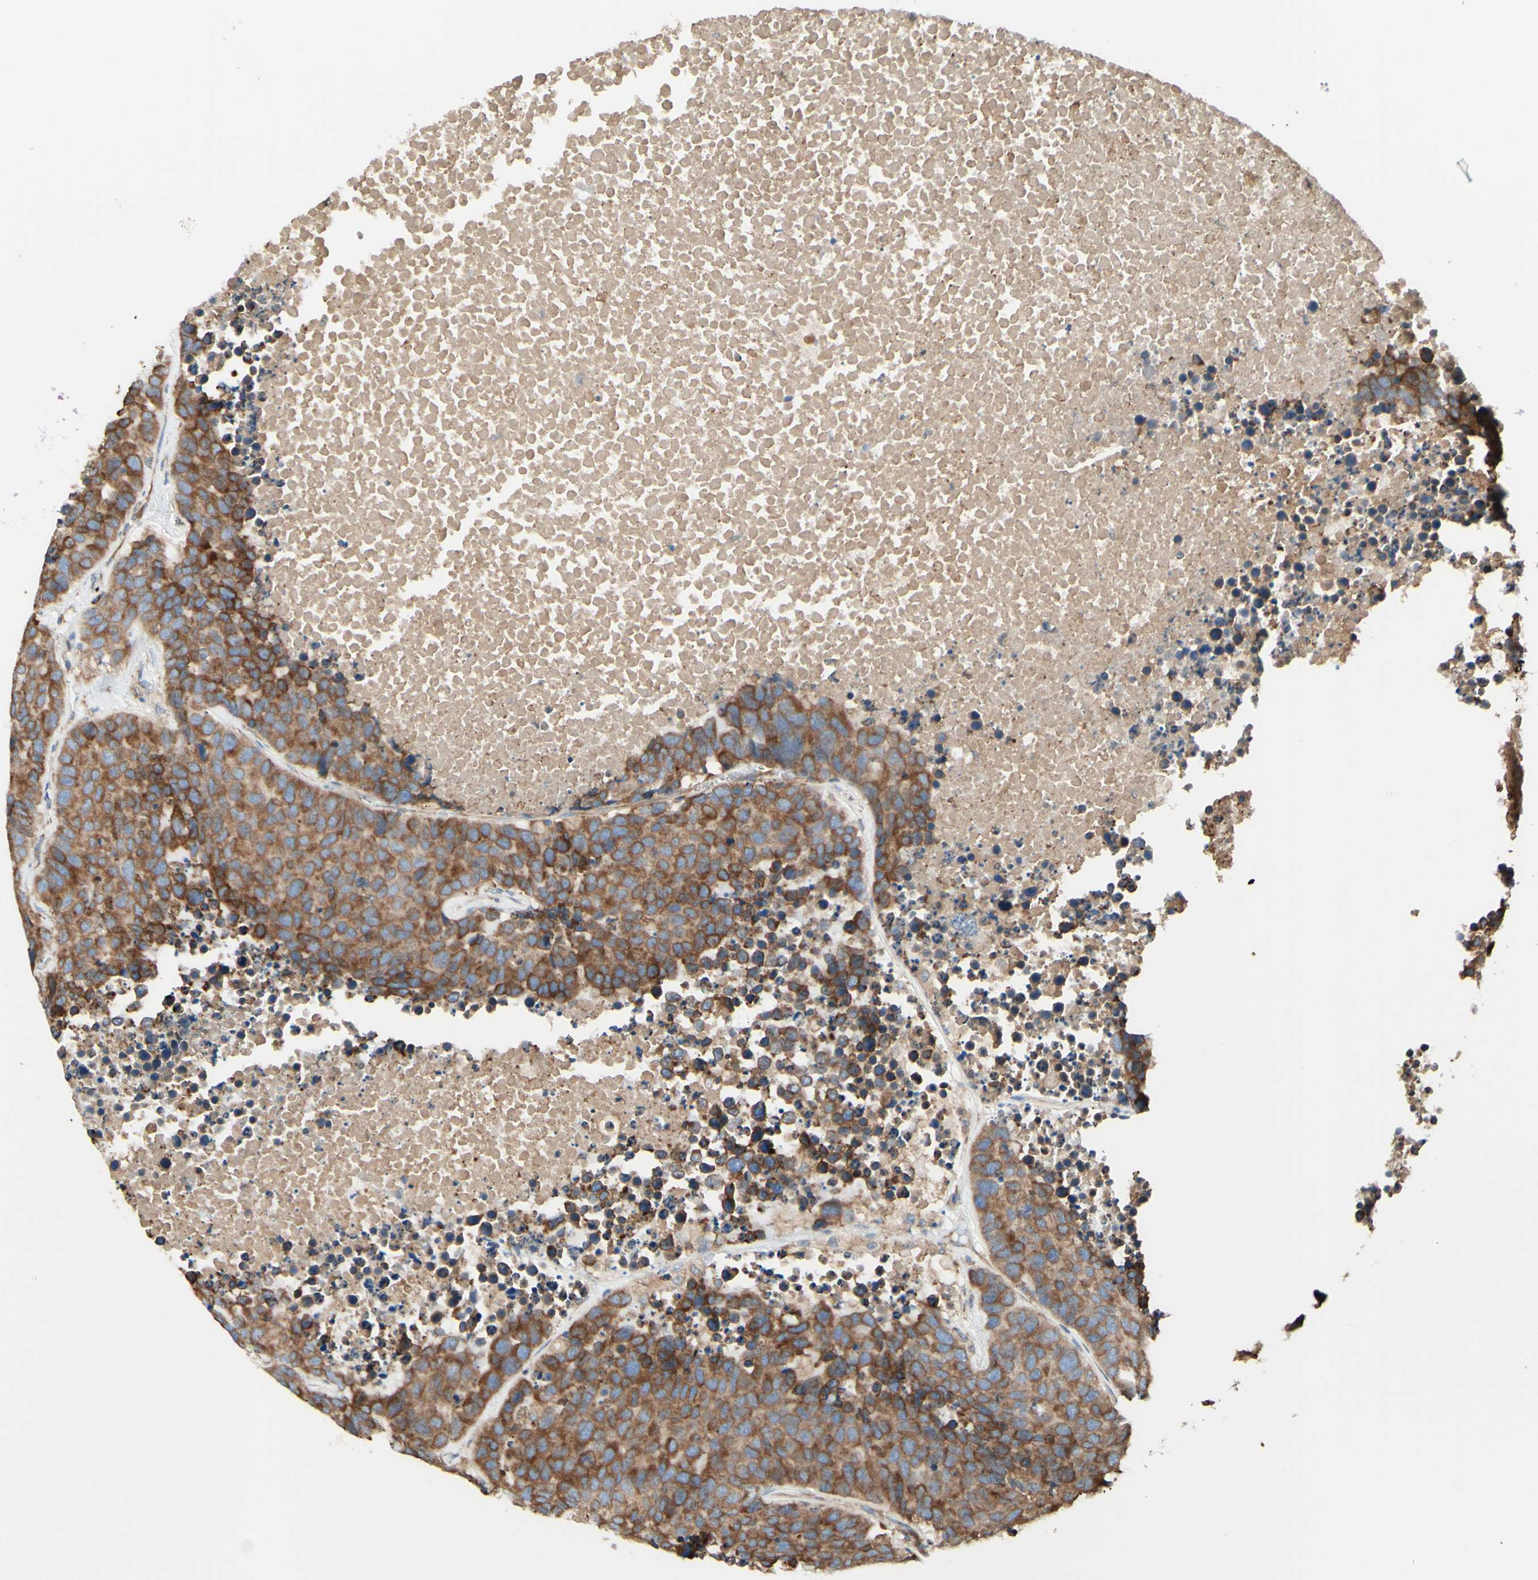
{"staining": {"intensity": "strong", "quantity": ">75%", "location": "cytoplasmic/membranous"}, "tissue": "carcinoid", "cell_type": "Tumor cells", "image_type": "cancer", "snomed": [{"axis": "morphology", "description": "Carcinoid, malignant, NOS"}, {"axis": "topography", "description": "Lung"}], "caption": "Protein expression analysis of human carcinoid (malignant) reveals strong cytoplasmic/membranous expression in approximately >75% of tumor cells. The staining was performed using DAB (3,3'-diaminobenzidine), with brown indicating positive protein expression. Nuclei are stained blue with hematoxylin.", "gene": "DNAJB11", "patient": {"sex": "male", "age": 60}}